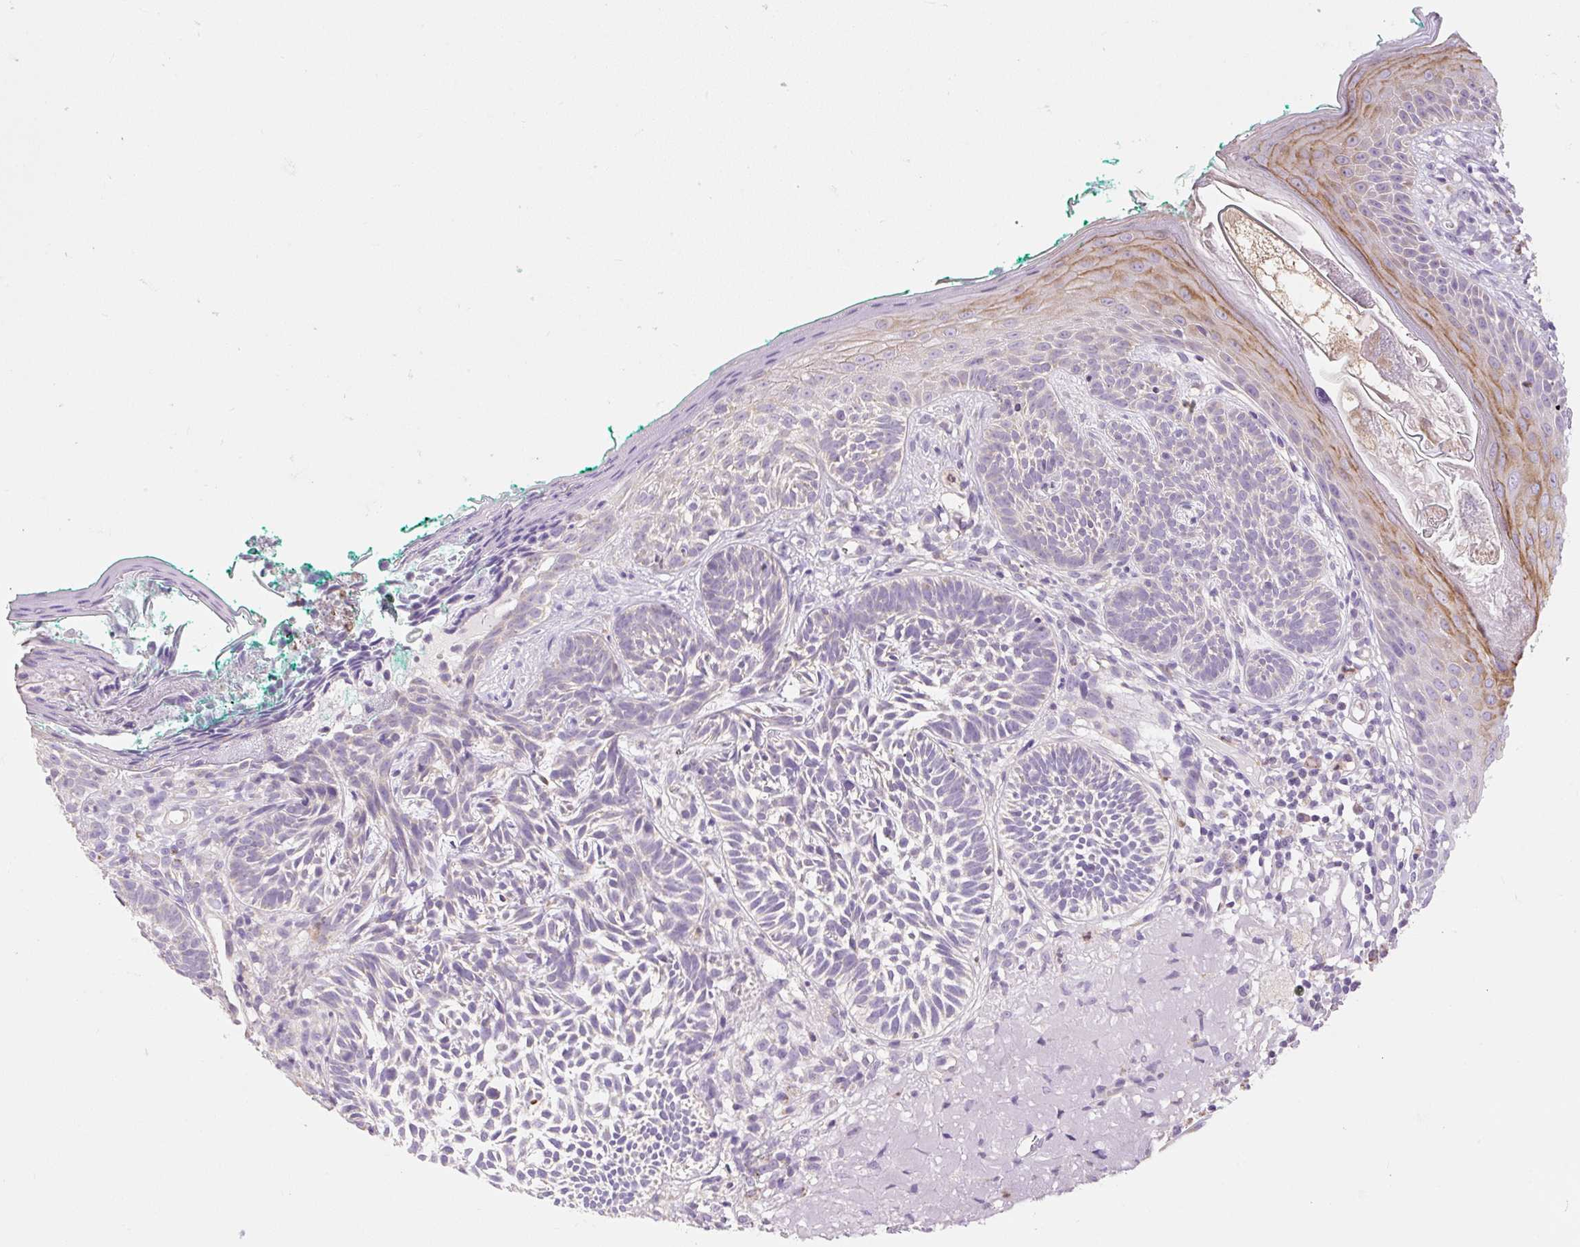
{"staining": {"intensity": "negative", "quantity": "none", "location": "none"}, "tissue": "skin cancer", "cell_type": "Tumor cells", "image_type": "cancer", "snomed": [{"axis": "morphology", "description": "Basal cell carcinoma"}, {"axis": "topography", "description": "Skin"}], "caption": "Immunohistochemical staining of human skin cancer reveals no significant expression in tumor cells. The staining is performed using DAB brown chromogen with nuclei counter-stained in using hematoxylin.", "gene": "DHX35", "patient": {"sex": "male", "age": 68}}